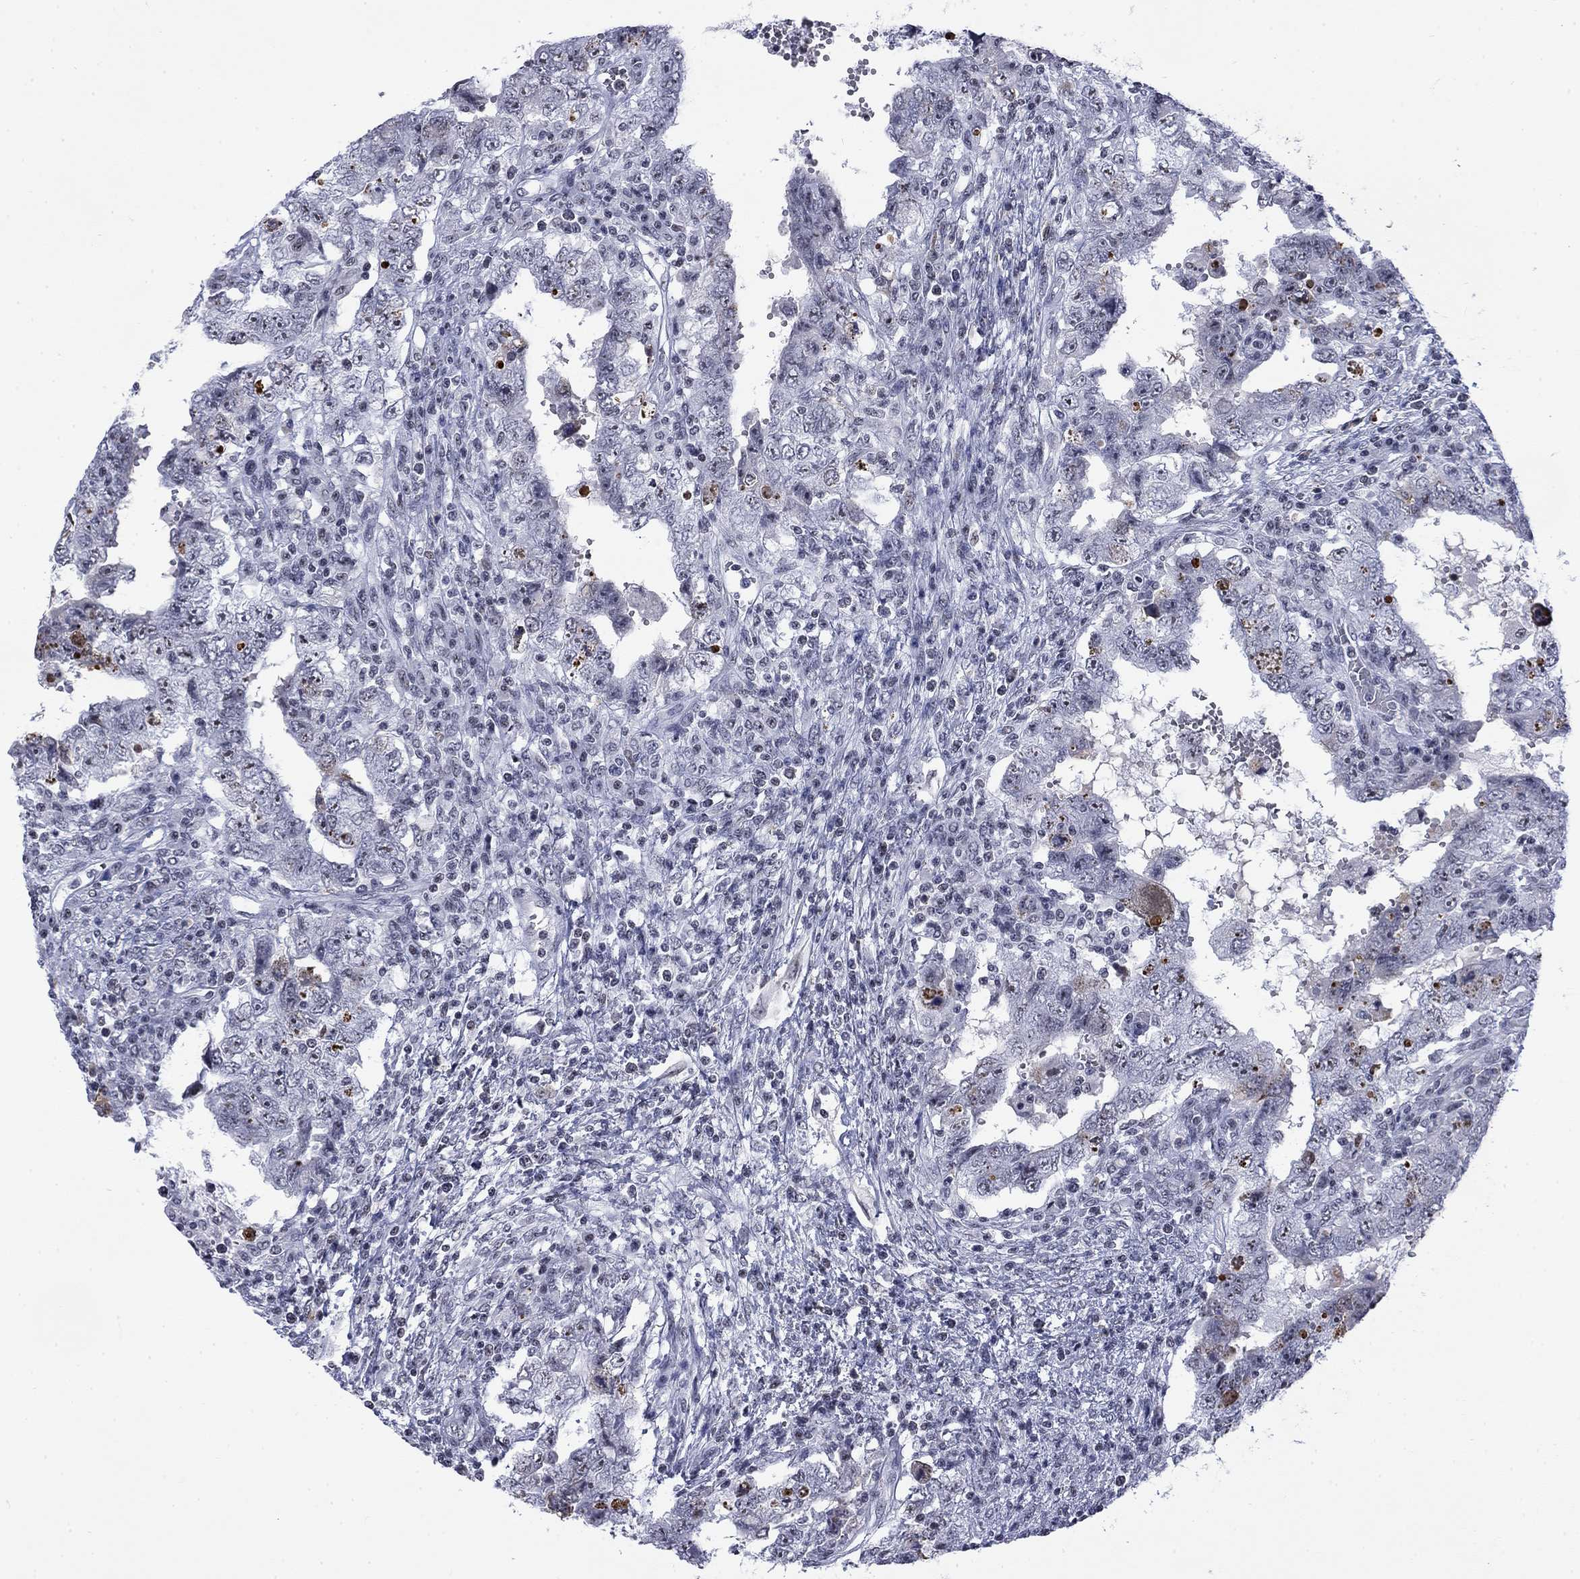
{"staining": {"intensity": "negative", "quantity": "none", "location": "none"}, "tissue": "testis cancer", "cell_type": "Tumor cells", "image_type": "cancer", "snomed": [{"axis": "morphology", "description": "Carcinoma, Embryonal, NOS"}, {"axis": "topography", "description": "Testis"}], "caption": "Immunohistochemistry (IHC) image of neoplastic tissue: human testis cancer (embryonal carcinoma) stained with DAB (3,3'-diaminobenzidine) displays no significant protein expression in tumor cells.", "gene": "CSRNP3", "patient": {"sex": "male", "age": 26}}